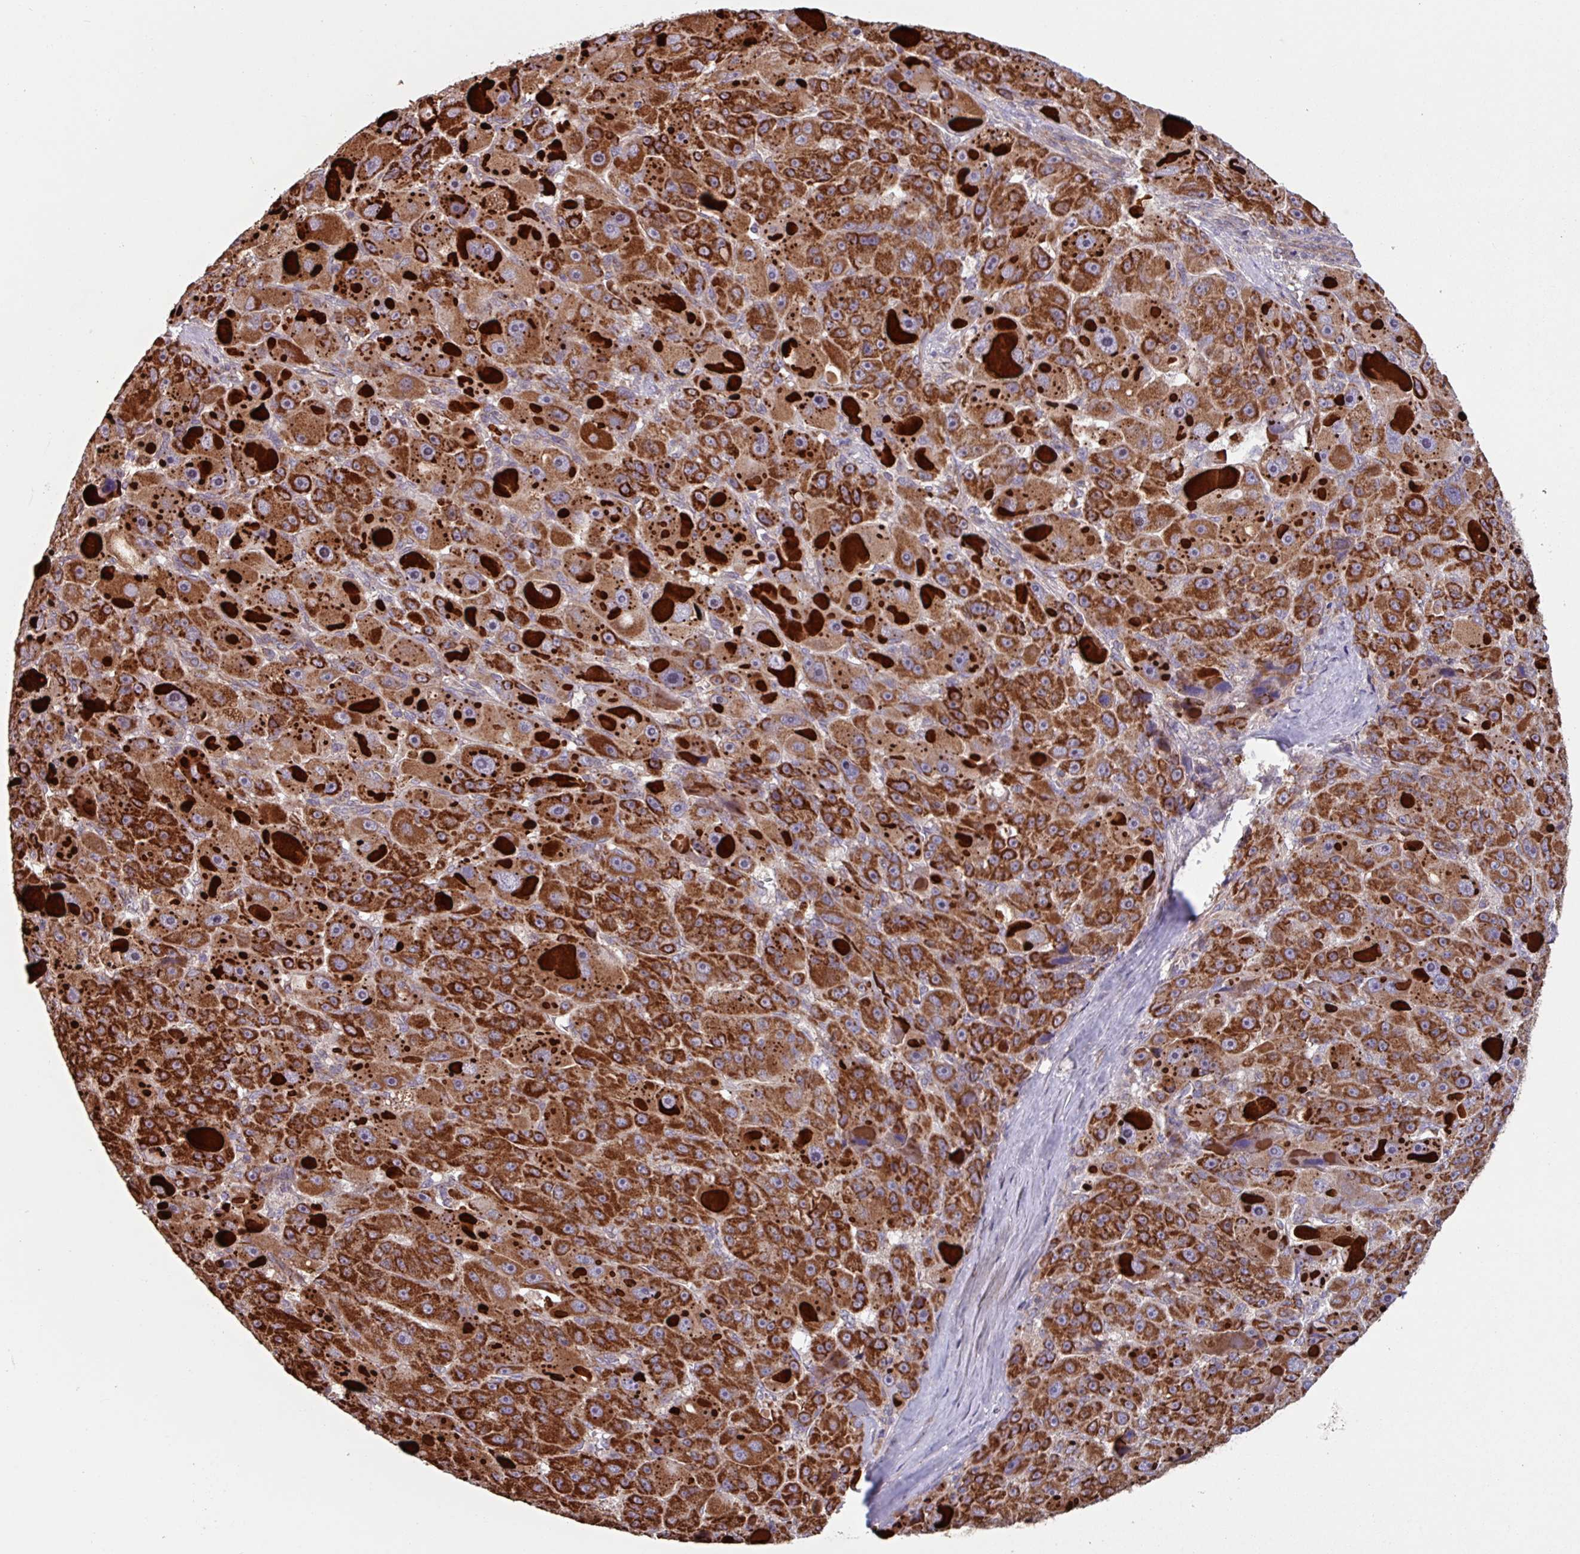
{"staining": {"intensity": "strong", "quantity": ">75%", "location": "cytoplasmic/membranous"}, "tissue": "liver cancer", "cell_type": "Tumor cells", "image_type": "cancer", "snomed": [{"axis": "morphology", "description": "Carcinoma, Hepatocellular, NOS"}, {"axis": "topography", "description": "Liver"}], "caption": "The micrograph shows staining of liver cancer, revealing strong cytoplasmic/membranous protein positivity (brown color) within tumor cells.", "gene": "COX7C", "patient": {"sex": "male", "age": 76}}